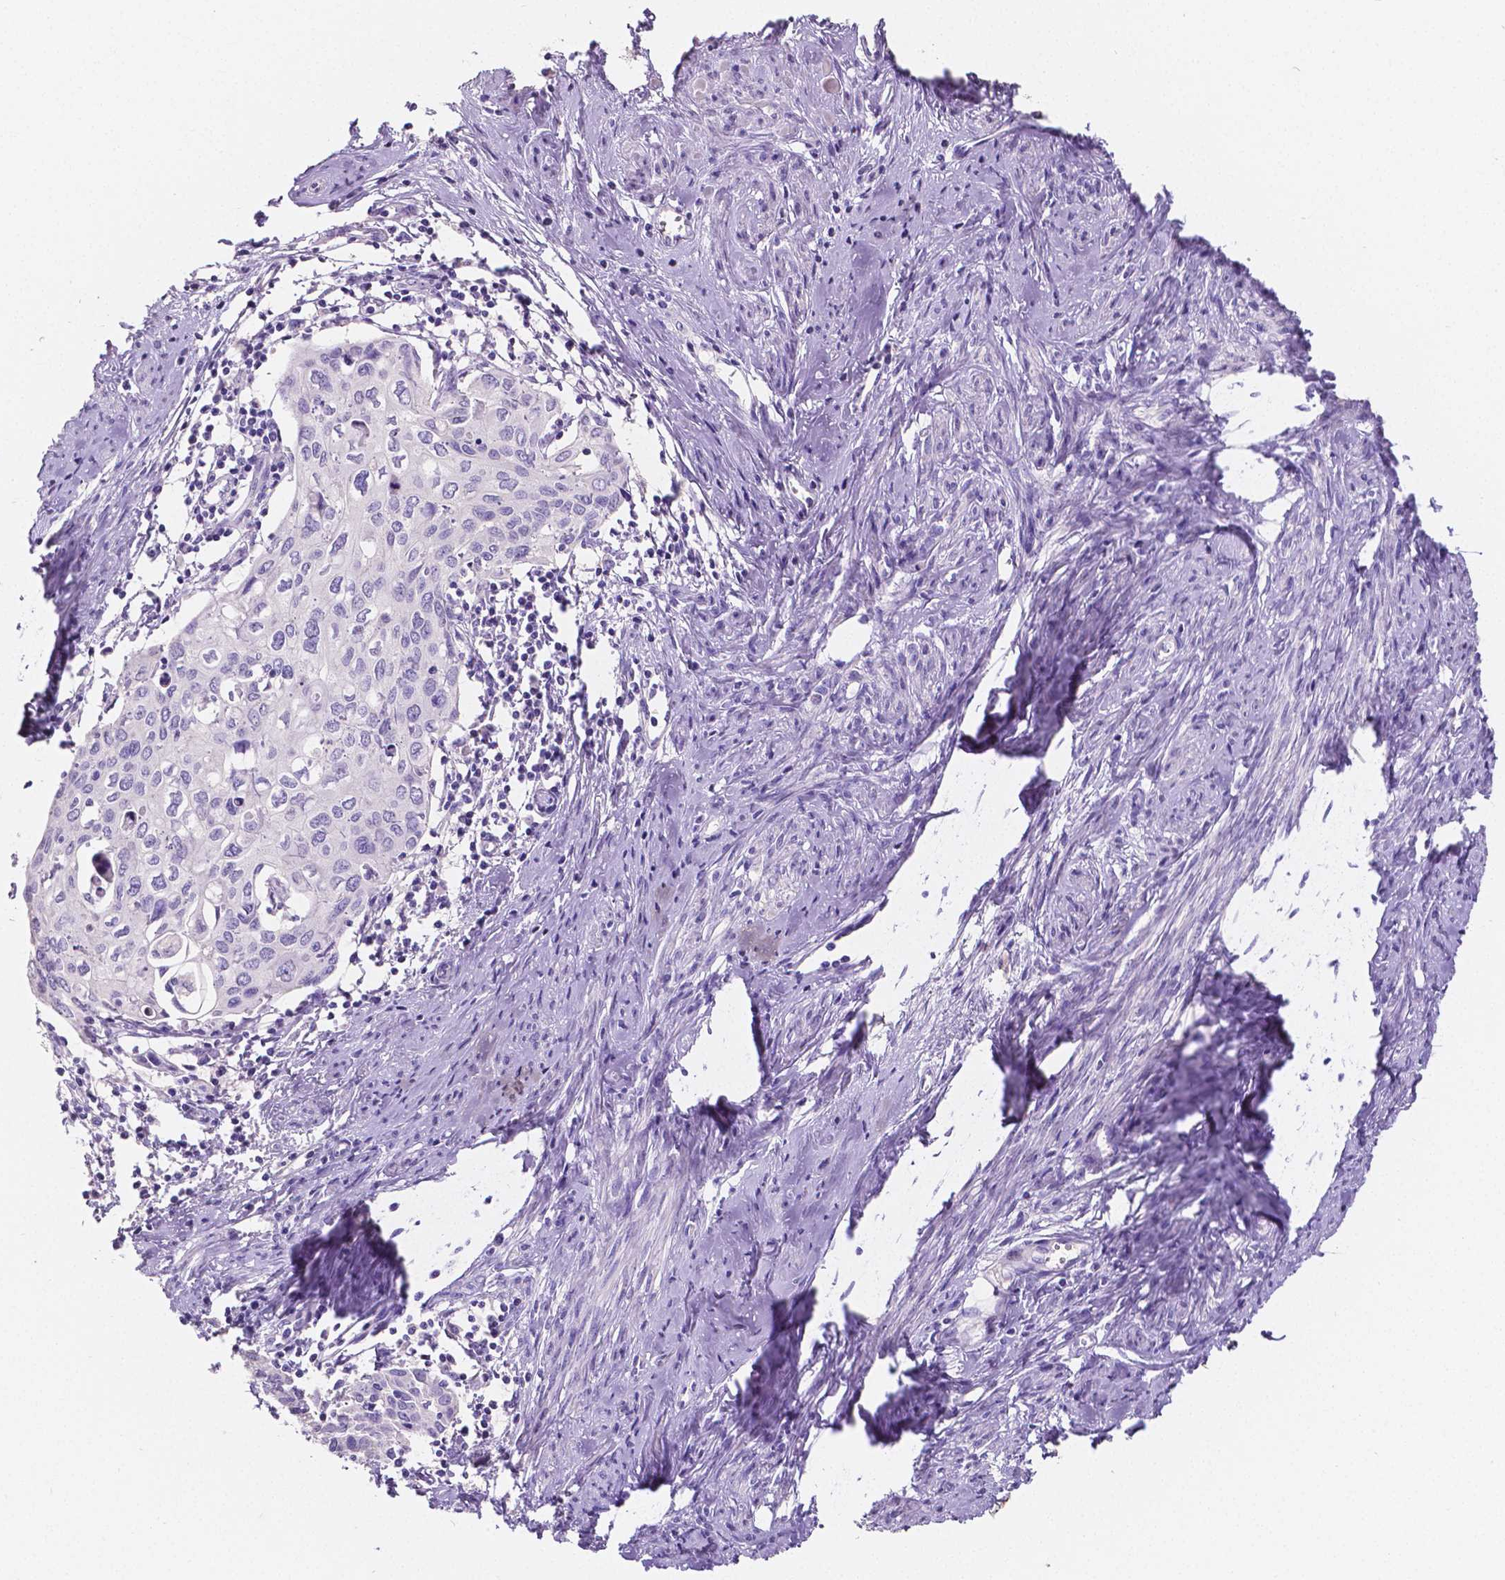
{"staining": {"intensity": "negative", "quantity": "none", "location": "none"}, "tissue": "cervical cancer", "cell_type": "Tumor cells", "image_type": "cancer", "snomed": [{"axis": "morphology", "description": "Squamous cell carcinoma, NOS"}, {"axis": "topography", "description": "Cervix"}], "caption": "A micrograph of cervical squamous cell carcinoma stained for a protein exhibits no brown staining in tumor cells.", "gene": "SATB2", "patient": {"sex": "female", "age": 62}}